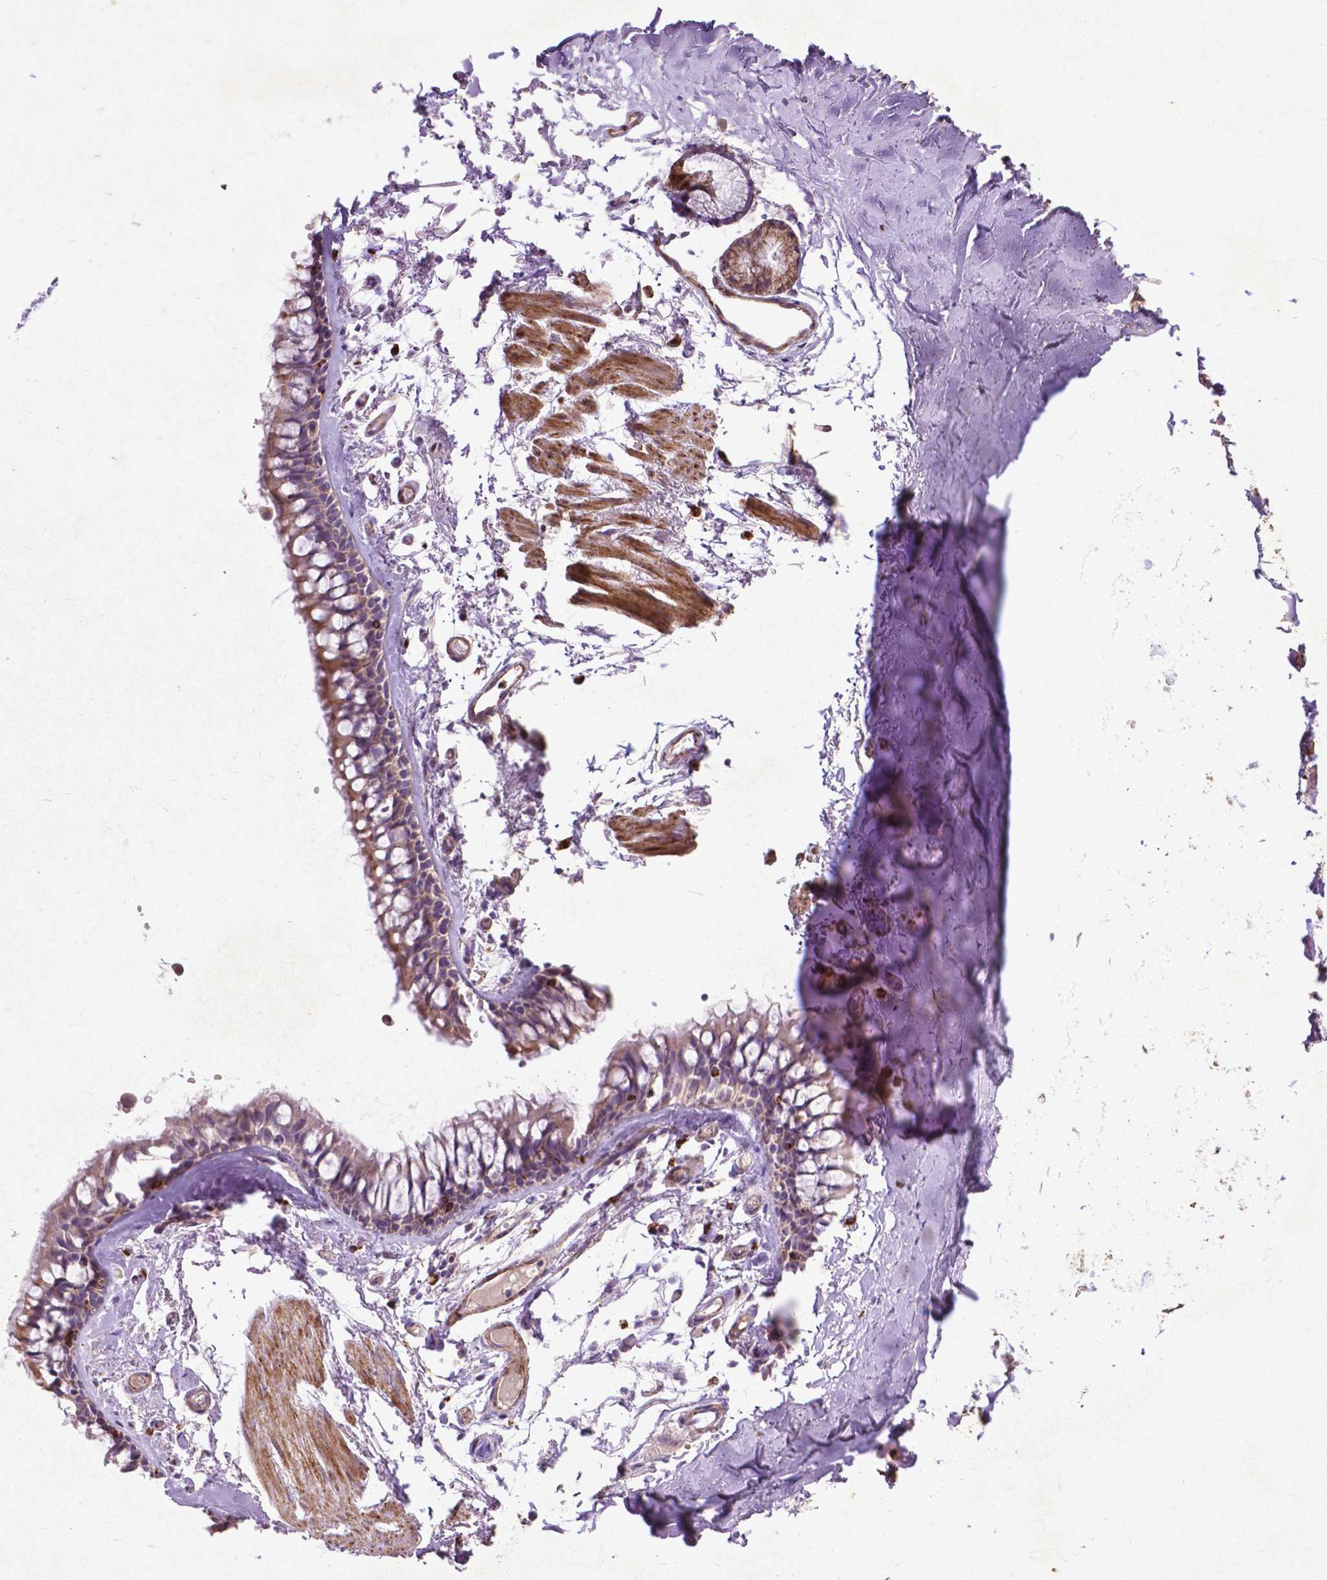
{"staining": {"intensity": "moderate", "quantity": "25%-75%", "location": "cytoplasmic/membranous"}, "tissue": "adipose tissue", "cell_type": "Adipocytes", "image_type": "normal", "snomed": [{"axis": "morphology", "description": "Normal tissue, NOS"}, {"axis": "topography", "description": "Cartilage tissue"}, {"axis": "topography", "description": "Bronchus"}], "caption": "About 25%-75% of adipocytes in normal adipose tissue show moderate cytoplasmic/membranous protein staining as visualized by brown immunohistochemical staining.", "gene": "THEGL", "patient": {"sex": "female", "age": 79}}